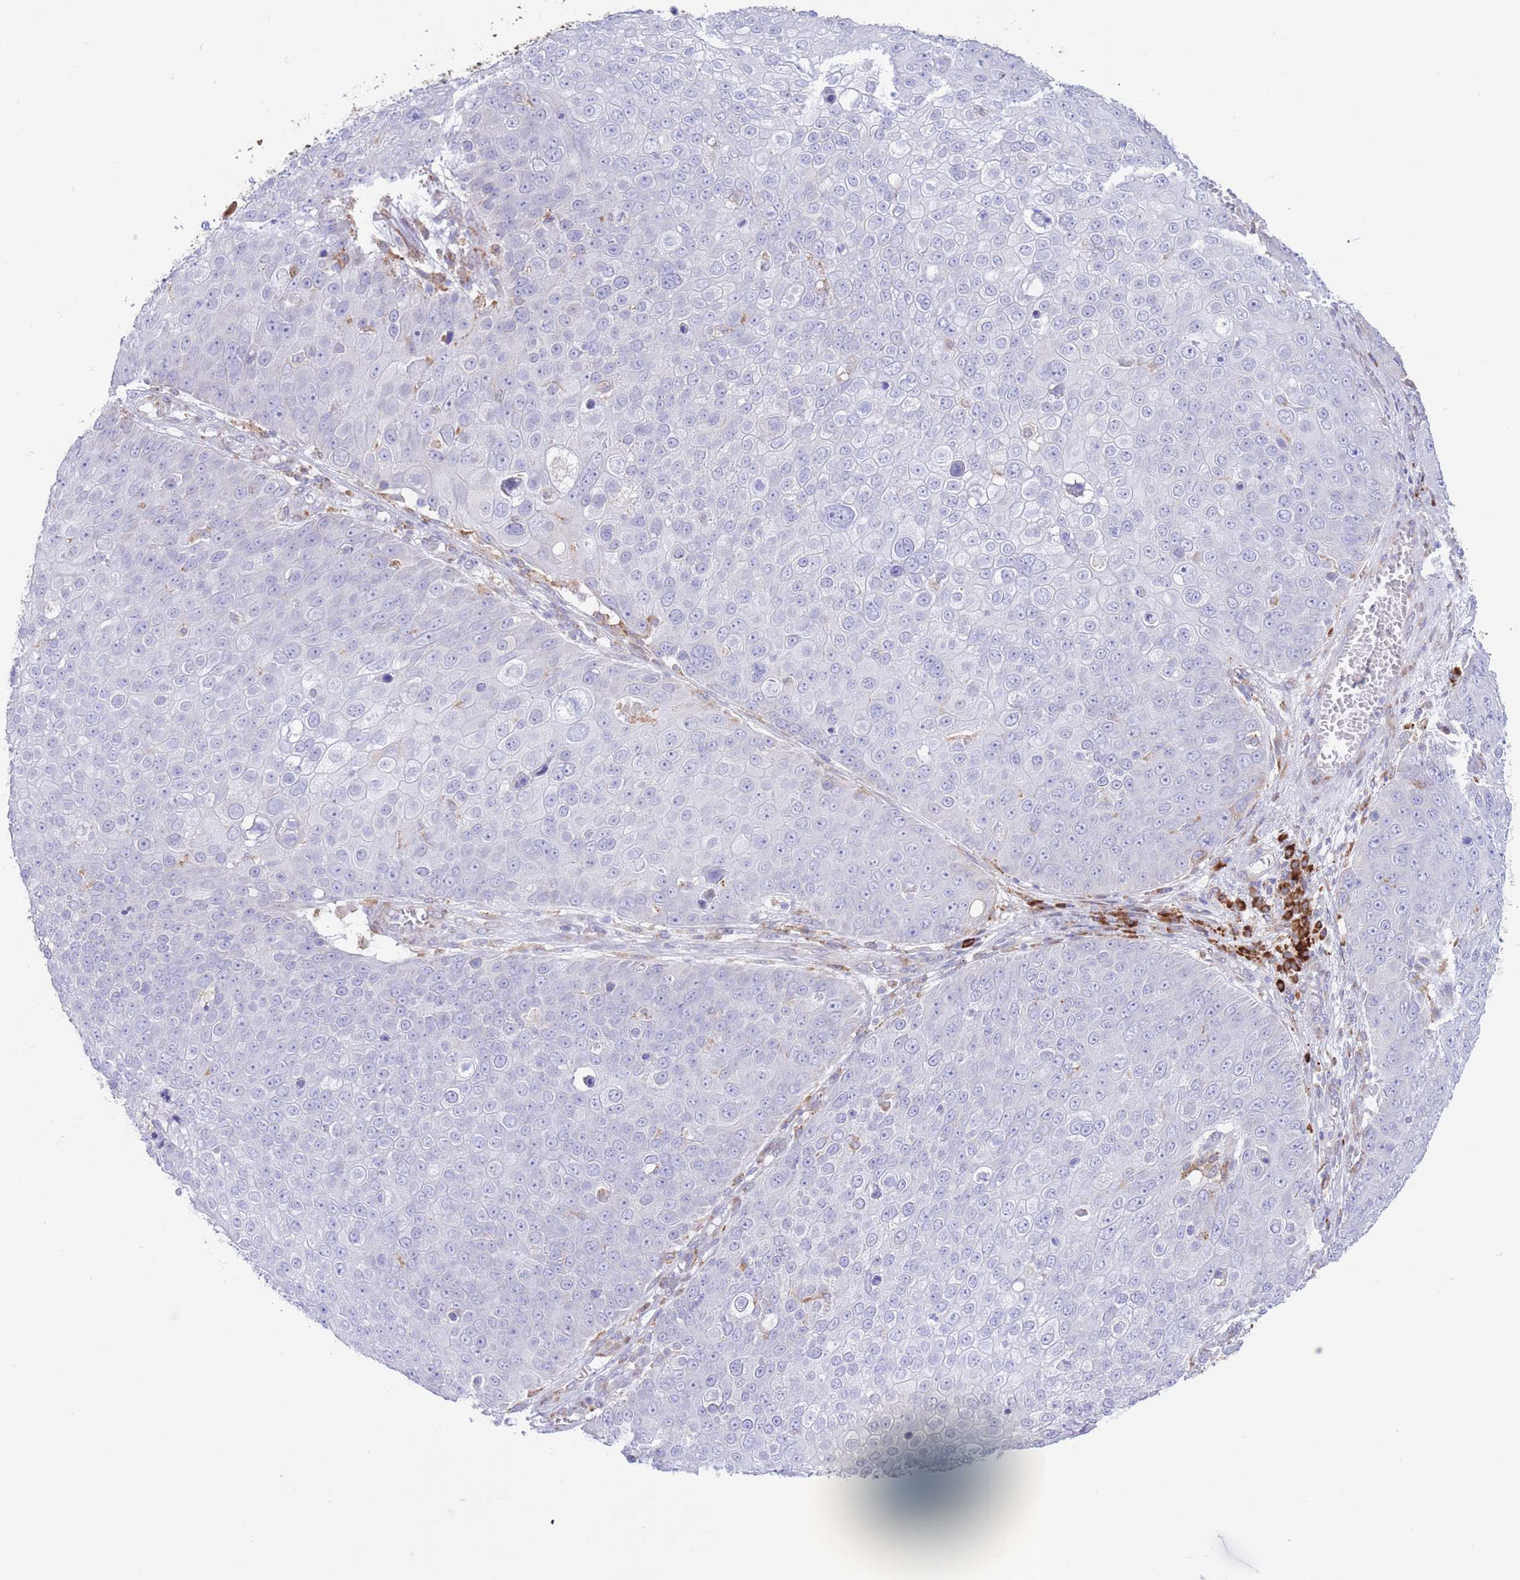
{"staining": {"intensity": "negative", "quantity": "none", "location": "none"}, "tissue": "skin cancer", "cell_type": "Tumor cells", "image_type": "cancer", "snomed": [{"axis": "morphology", "description": "Squamous cell carcinoma, NOS"}, {"axis": "topography", "description": "Skin"}], "caption": "Skin cancer (squamous cell carcinoma) was stained to show a protein in brown. There is no significant positivity in tumor cells.", "gene": "MYDGF", "patient": {"sex": "male", "age": 71}}